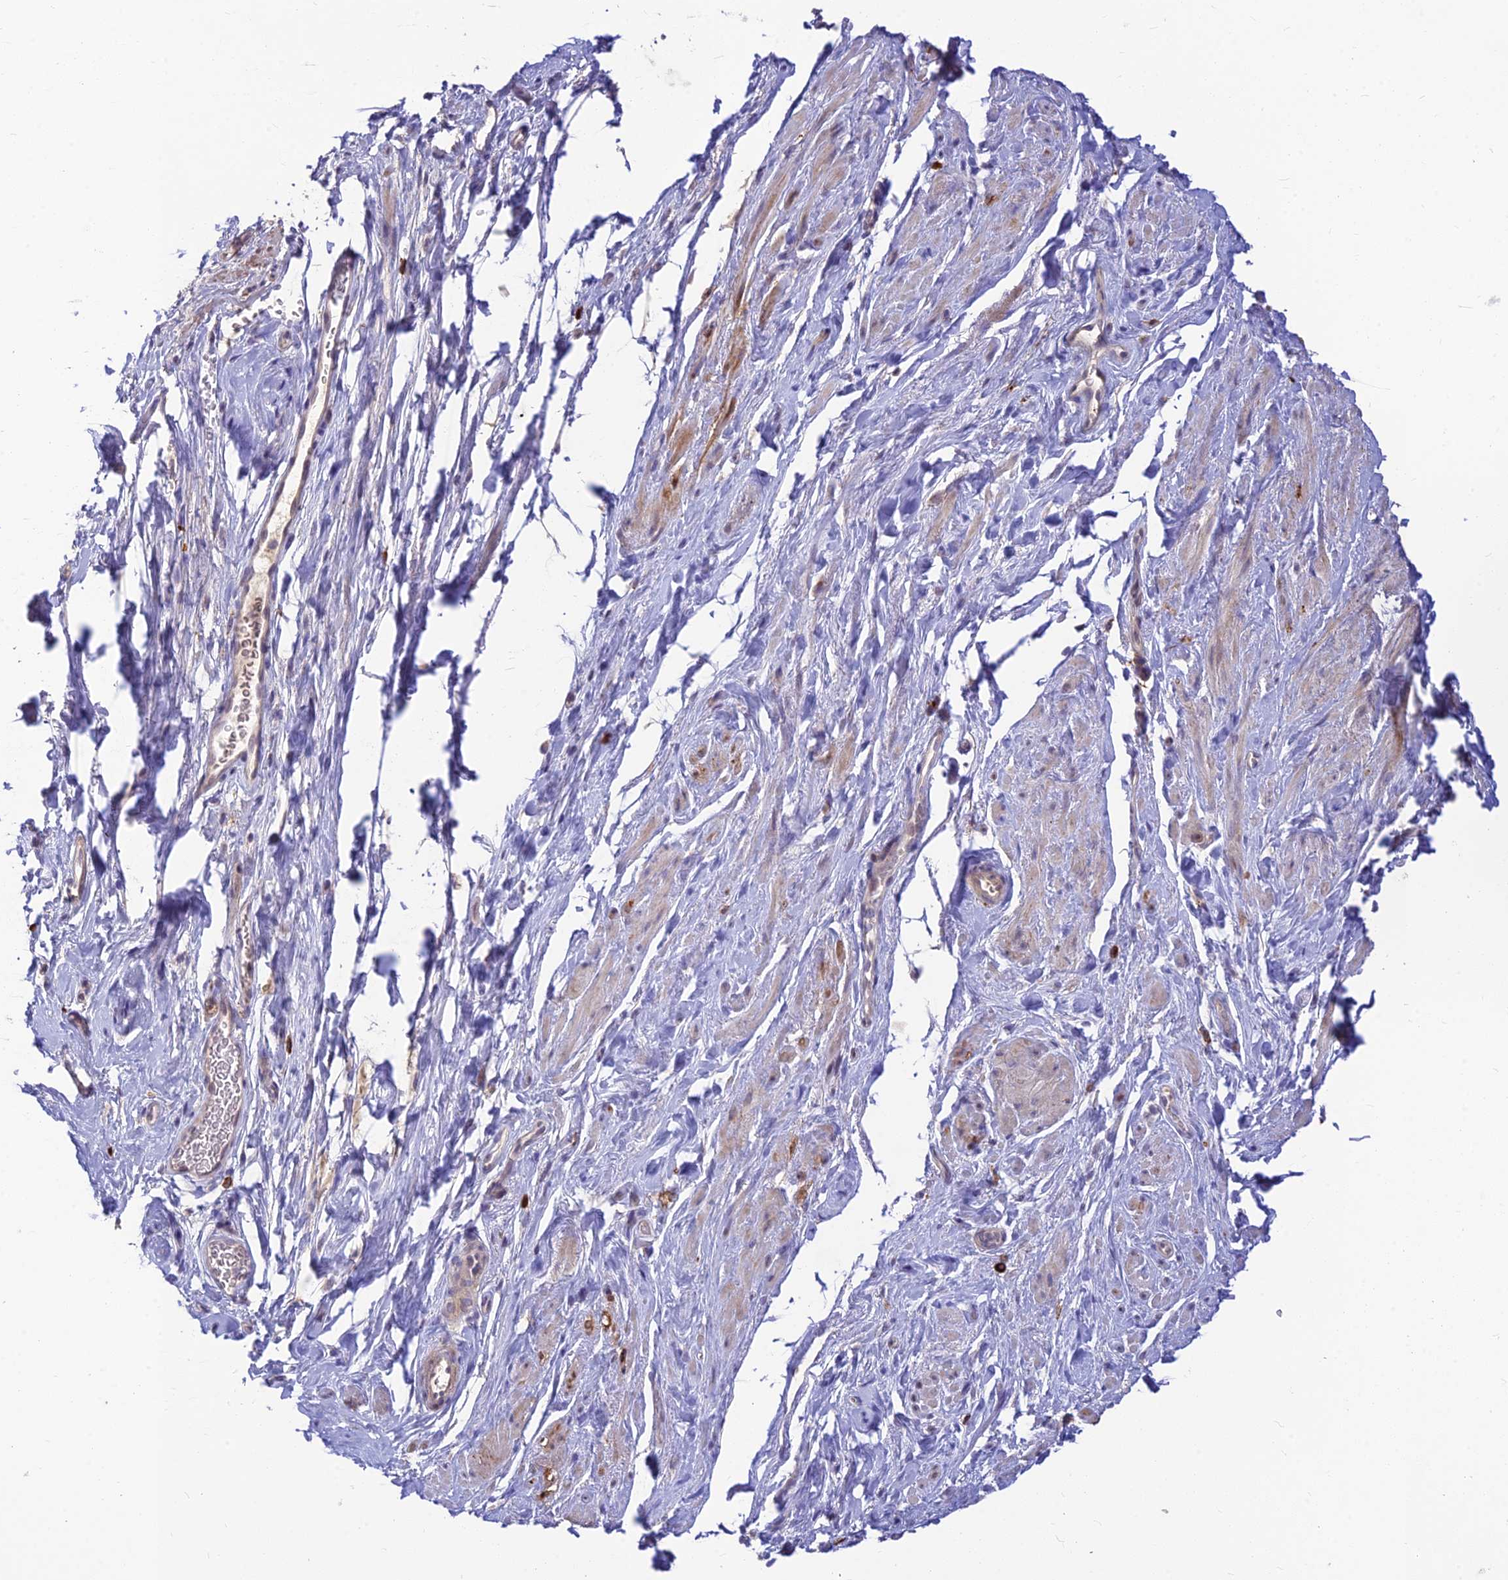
{"staining": {"intensity": "negative", "quantity": "none", "location": "none"}, "tissue": "smooth muscle", "cell_type": "Smooth muscle cells", "image_type": "normal", "snomed": [{"axis": "morphology", "description": "Normal tissue, NOS"}, {"axis": "topography", "description": "Smooth muscle"}, {"axis": "topography", "description": "Peripheral nerve tissue"}], "caption": "Immunohistochemistry (IHC) of benign human smooth muscle displays no staining in smooth muscle cells.", "gene": "ASPDH", "patient": {"sex": "male", "age": 69}}